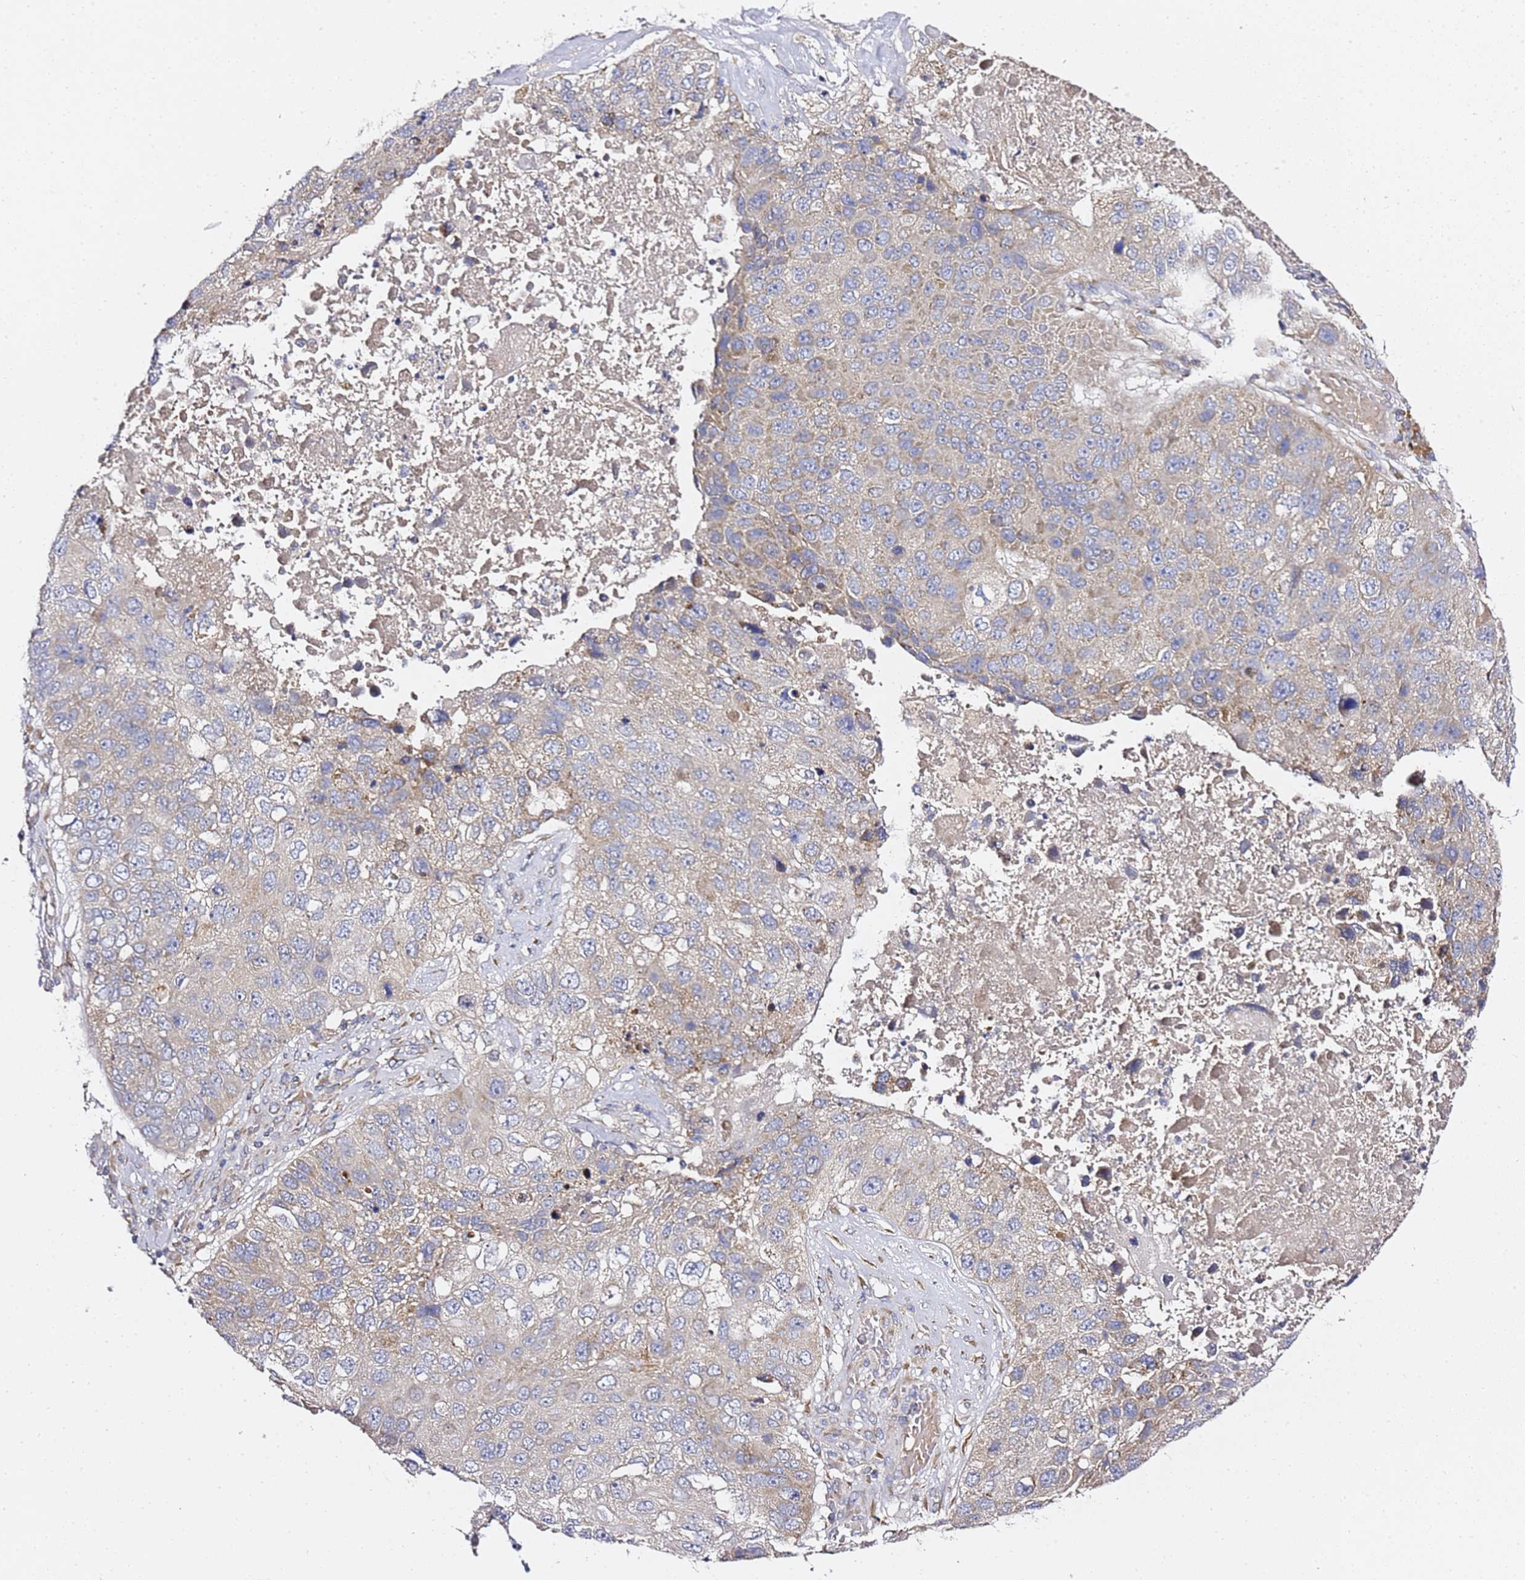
{"staining": {"intensity": "moderate", "quantity": "<25%", "location": "cytoplasmic/membranous"}, "tissue": "lung cancer", "cell_type": "Tumor cells", "image_type": "cancer", "snomed": [{"axis": "morphology", "description": "Squamous cell carcinoma, NOS"}, {"axis": "topography", "description": "Lung"}], "caption": "The photomicrograph demonstrates staining of lung cancer (squamous cell carcinoma), revealing moderate cytoplasmic/membranous protein expression (brown color) within tumor cells. (Brightfield microscopy of DAB IHC at high magnification).", "gene": "C19orf12", "patient": {"sex": "male", "age": 61}}